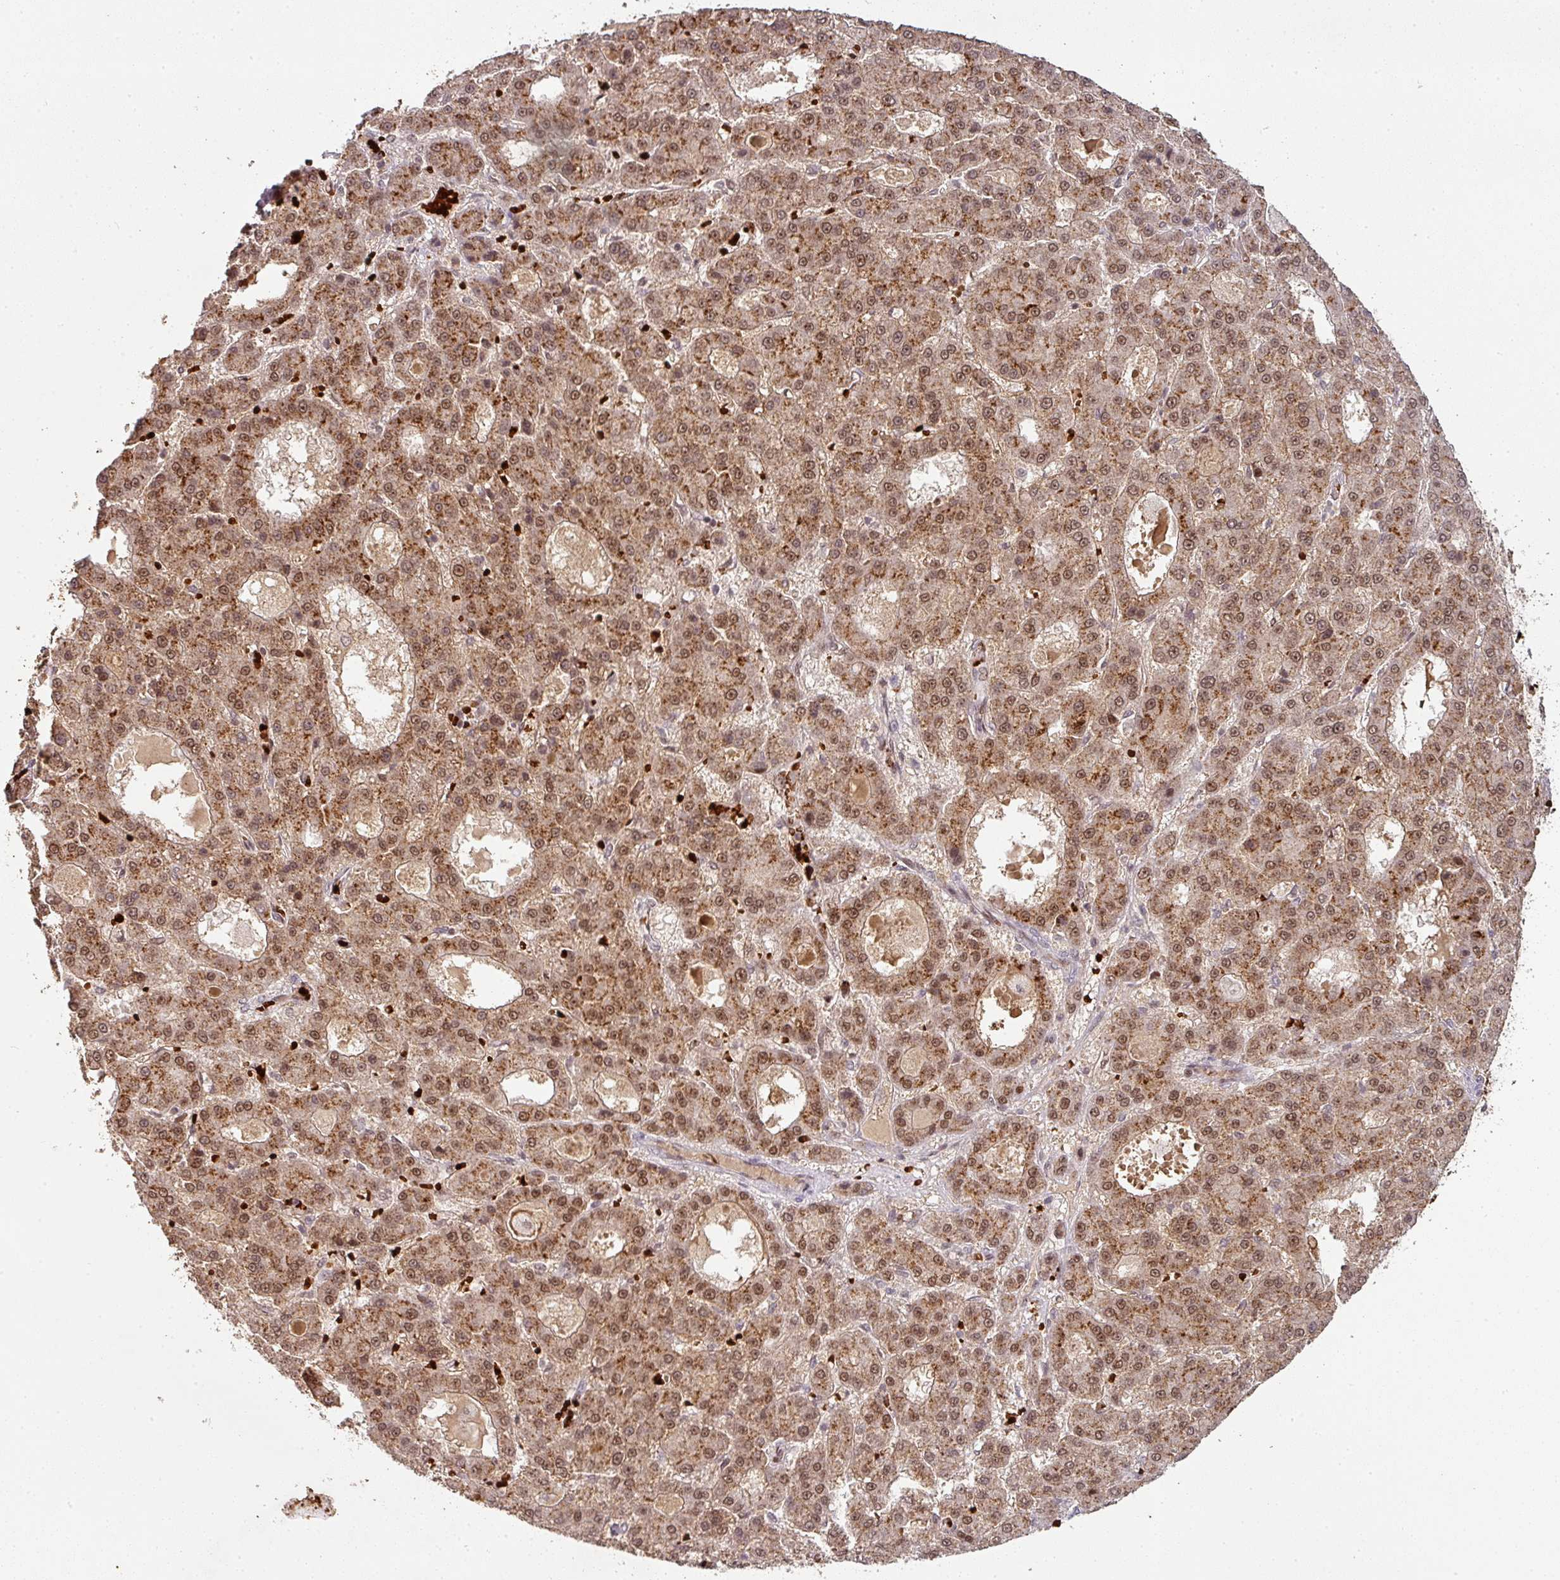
{"staining": {"intensity": "moderate", "quantity": ">75%", "location": "cytoplasmic/membranous,nuclear"}, "tissue": "liver cancer", "cell_type": "Tumor cells", "image_type": "cancer", "snomed": [{"axis": "morphology", "description": "Carcinoma, Hepatocellular, NOS"}, {"axis": "topography", "description": "Liver"}], "caption": "Tumor cells reveal medium levels of moderate cytoplasmic/membranous and nuclear staining in approximately >75% of cells in liver hepatocellular carcinoma.", "gene": "NEIL1", "patient": {"sex": "male", "age": 70}}